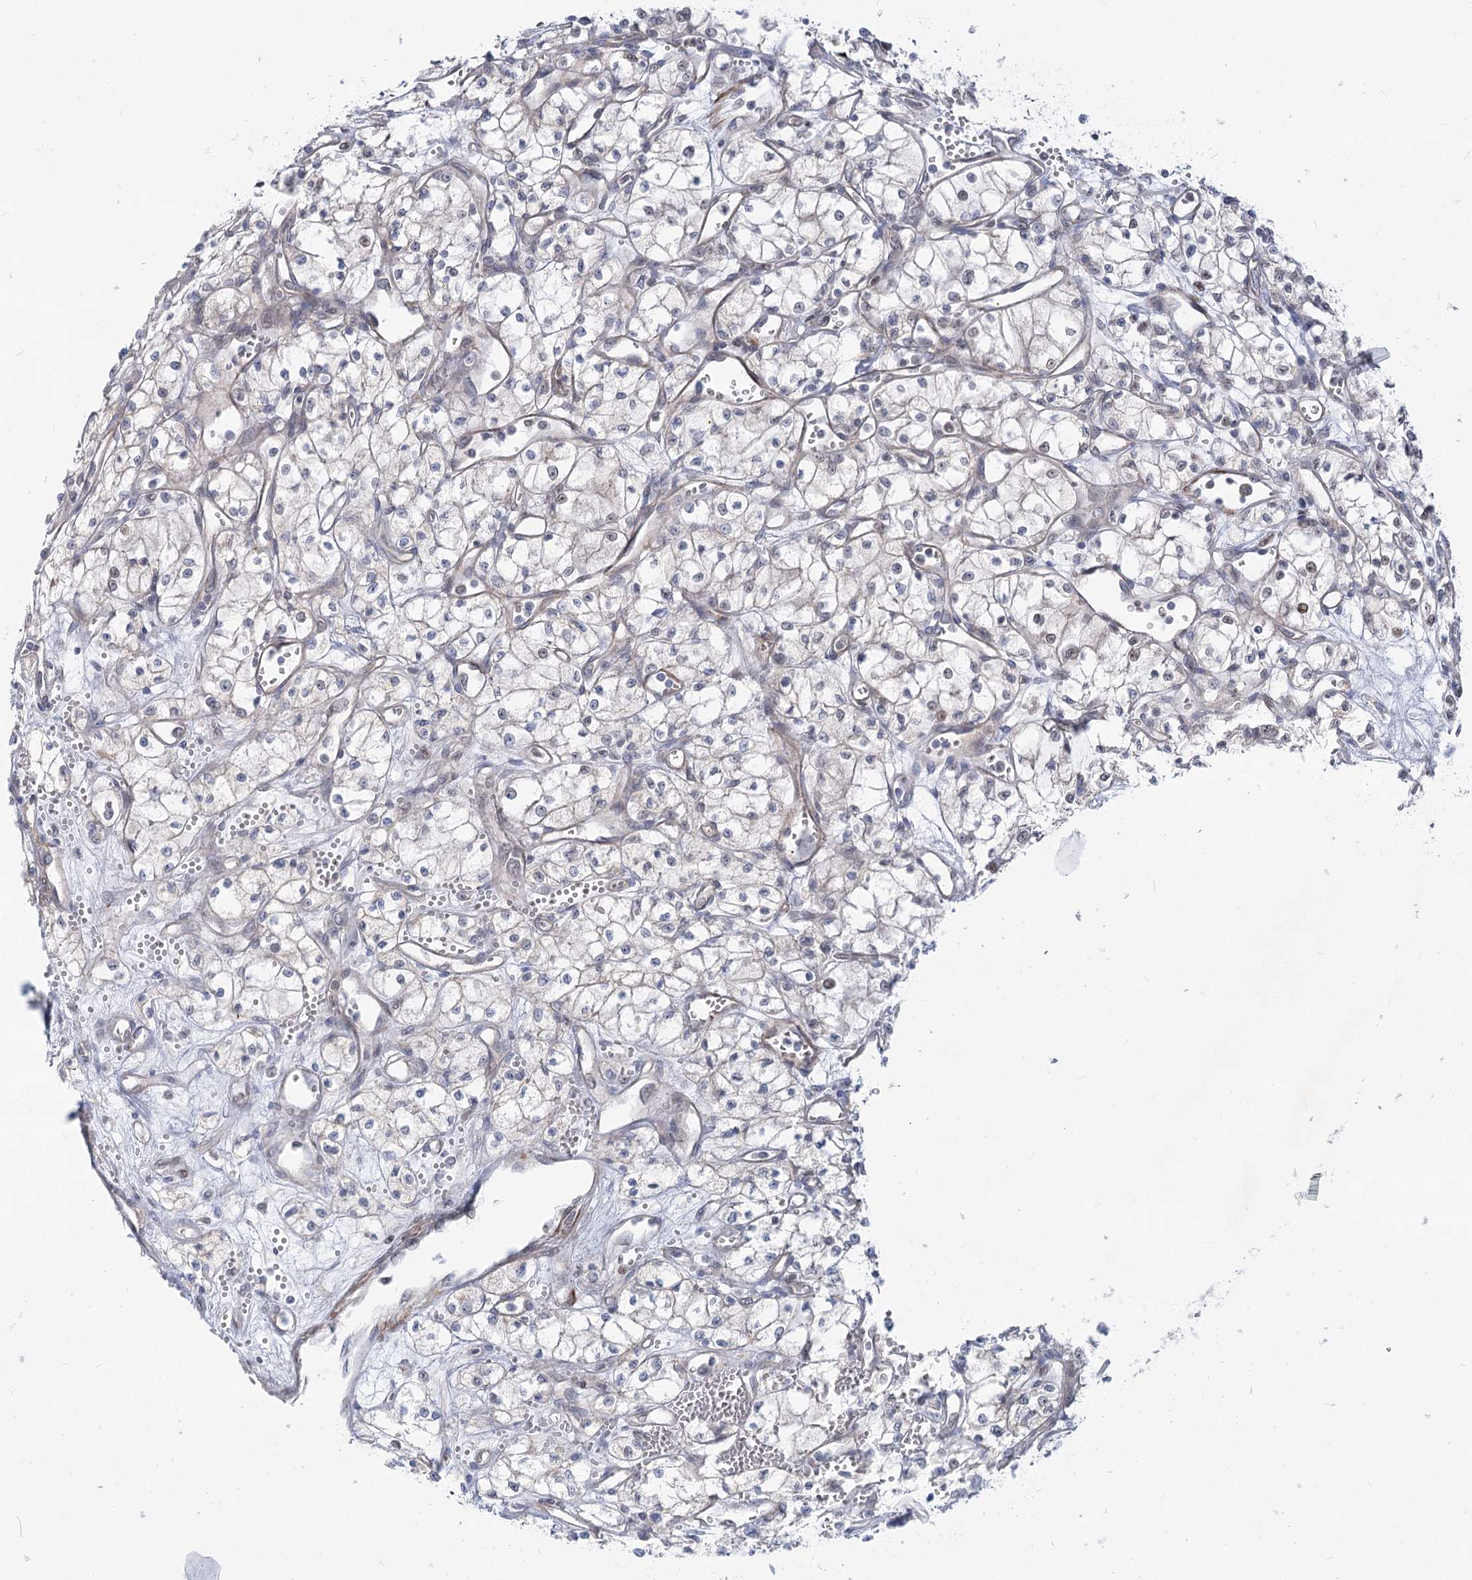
{"staining": {"intensity": "negative", "quantity": "none", "location": "none"}, "tissue": "renal cancer", "cell_type": "Tumor cells", "image_type": "cancer", "snomed": [{"axis": "morphology", "description": "Adenocarcinoma, NOS"}, {"axis": "topography", "description": "Kidney"}], "caption": "Immunohistochemistry (IHC) micrograph of neoplastic tissue: renal adenocarcinoma stained with DAB (3,3'-diaminobenzidine) demonstrates no significant protein expression in tumor cells.", "gene": "ARSI", "patient": {"sex": "male", "age": 59}}